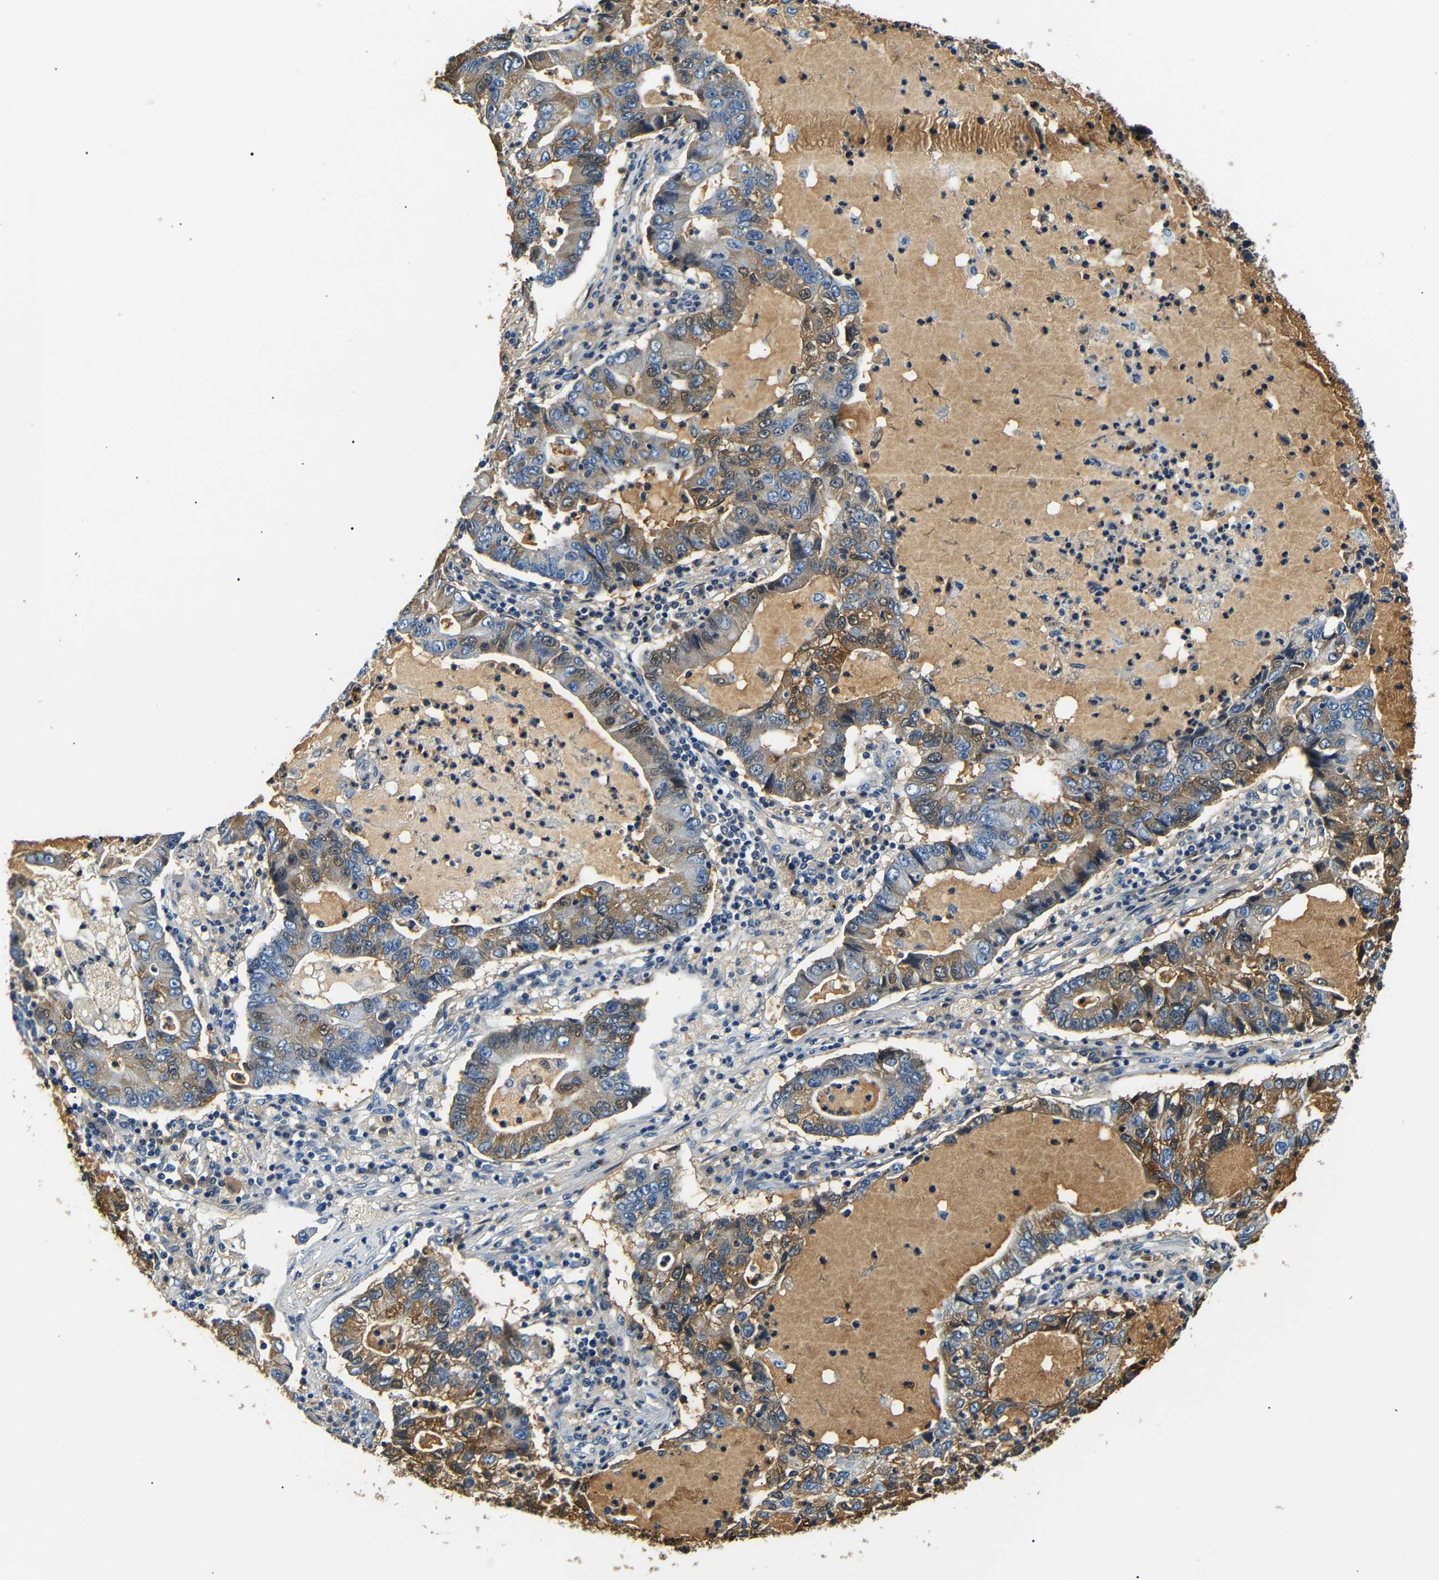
{"staining": {"intensity": "weak", "quantity": "25%-75%", "location": "cytoplasmic/membranous,nuclear"}, "tissue": "lung cancer", "cell_type": "Tumor cells", "image_type": "cancer", "snomed": [{"axis": "morphology", "description": "Adenocarcinoma, NOS"}, {"axis": "topography", "description": "Lung"}], "caption": "IHC staining of lung cancer, which demonstrates low levels of weak cytoplasmic/membranous and nuclear staining in approximately 25%-75% of tumor cells indicating weak cytoplasmic/membranous and nuclear protein staining. The staining was performed using DAB (3,3'-diaminobenzidine) (brown) for protein detection and nuclei were counterstained in hematoxylin (blue).", "gene": "LHCGR", "patient": {"sex": "female", "age": 51}}